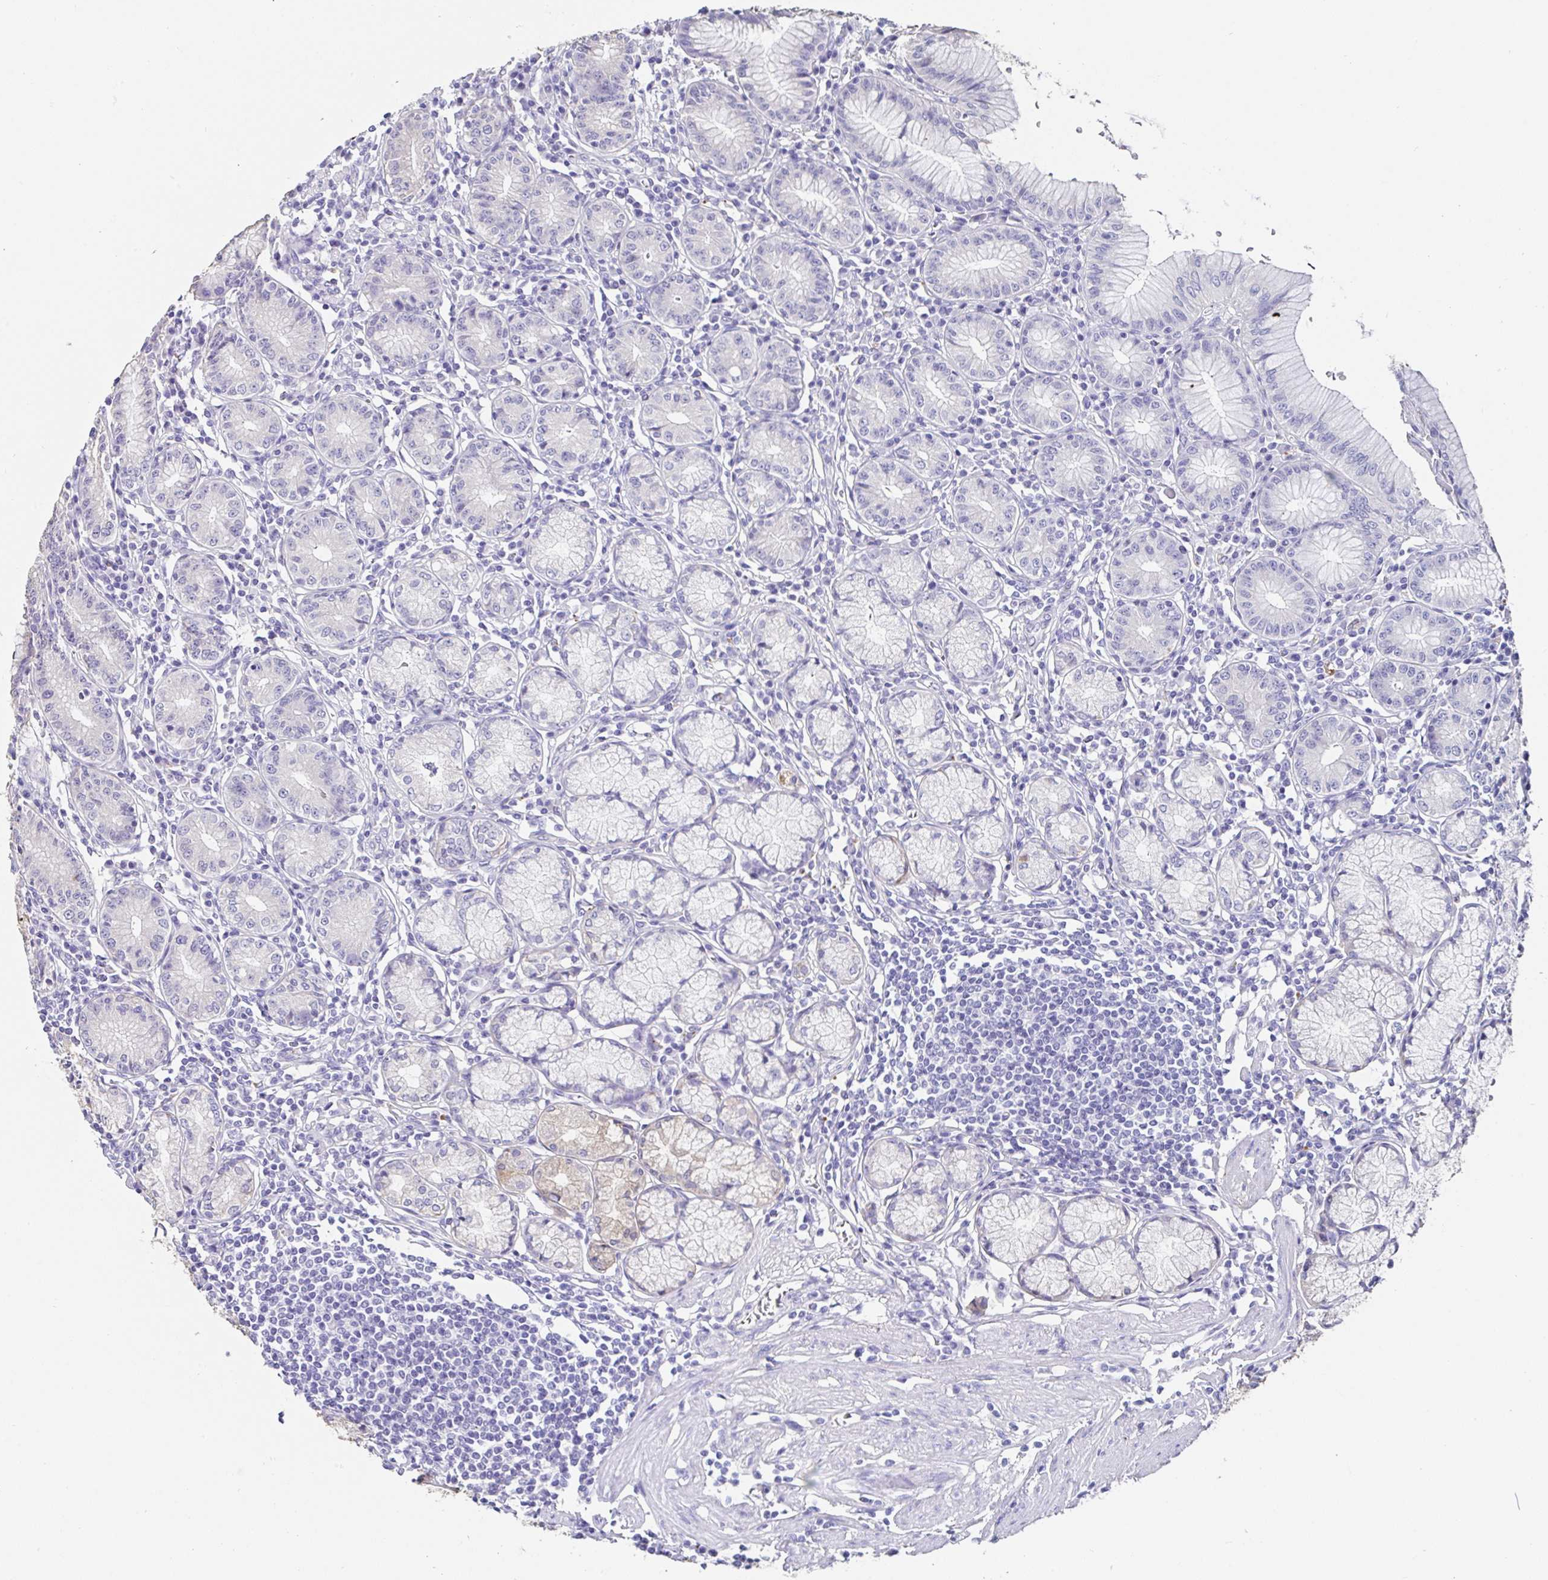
{"staining": {"intensity": "weak", "quantity": "<25%", "location": "cytoplasmic/membranous"}, "tissue": "stomach", "cell_type": "Glandular cells", "image_type": "normal", "snomed": [{"axis": "morphology", "description": "Normal tissue, NOS"}, {"axis": "topography", "description": "Stomach"}], "caption": "A high-resolution micrograph shows immunohistochemistry (IHC) staining of unremarkable stomach, which reveals no significant staining in glandular cells. (DAB IHC with hematoxylin counter stain).", "gene": "TMPRSS11E", "patient": {"sex": "male", "age": 55}}